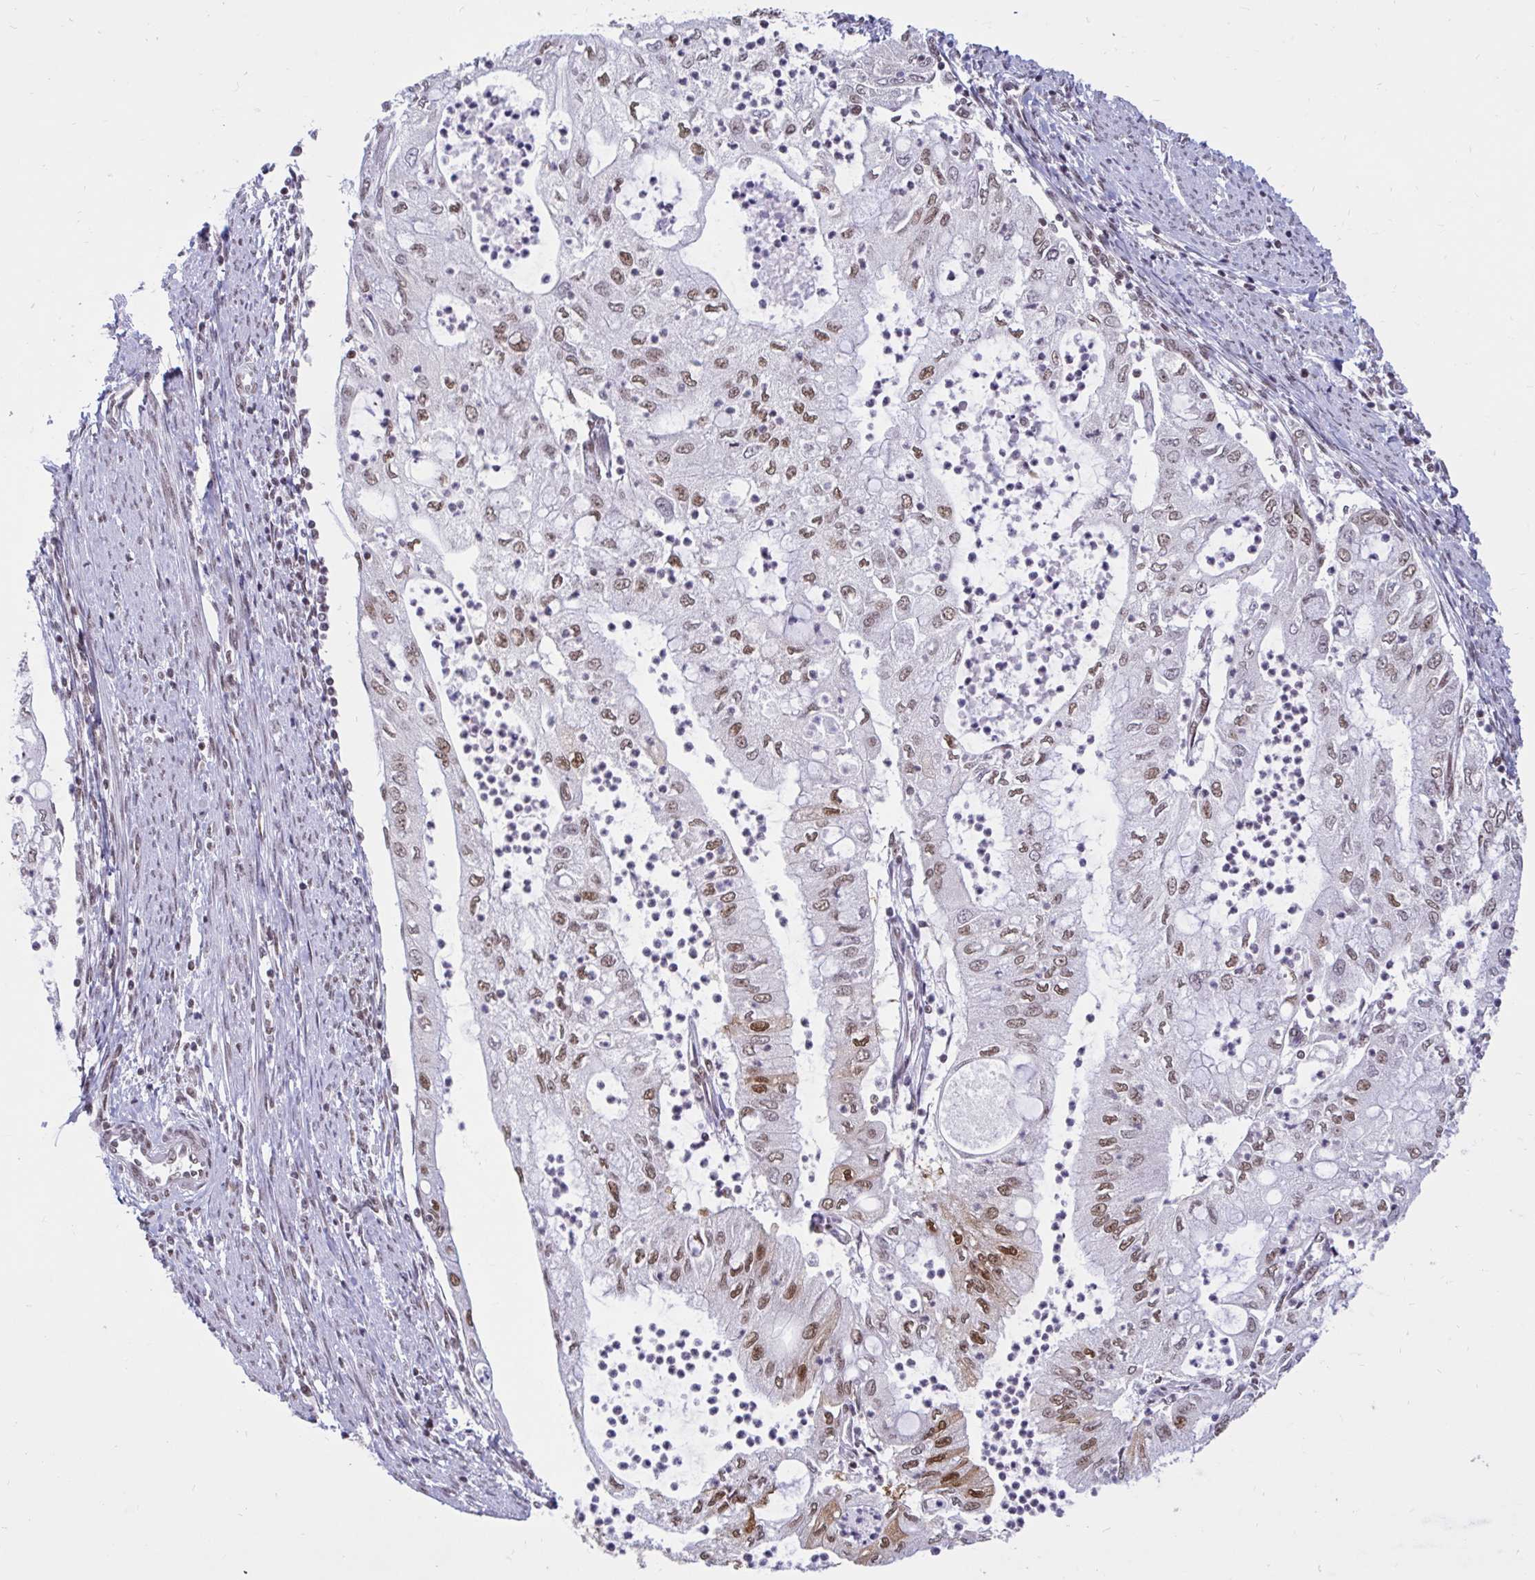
{"staining": {"intensity": "moderate", "quantity": "25%-75%", "location": "nuclear"}, "tissue": "endometrial cancer", "cell_type": "Tumor cells", "image_type": "cancer", "snomed": [{"axis": "morphology", "description": "Adenocarcinoma, NOS"}, {"axis": "topography", "description": "Endometrium"}], "caption": "Endometrial cancer was stained to show a protein in brown. There is medium levels of moderate nuclear staining in approximately 25%-75% of tumor cells.", "gene": "PHF10", "patient": {"sex": "female", "age": 75}}